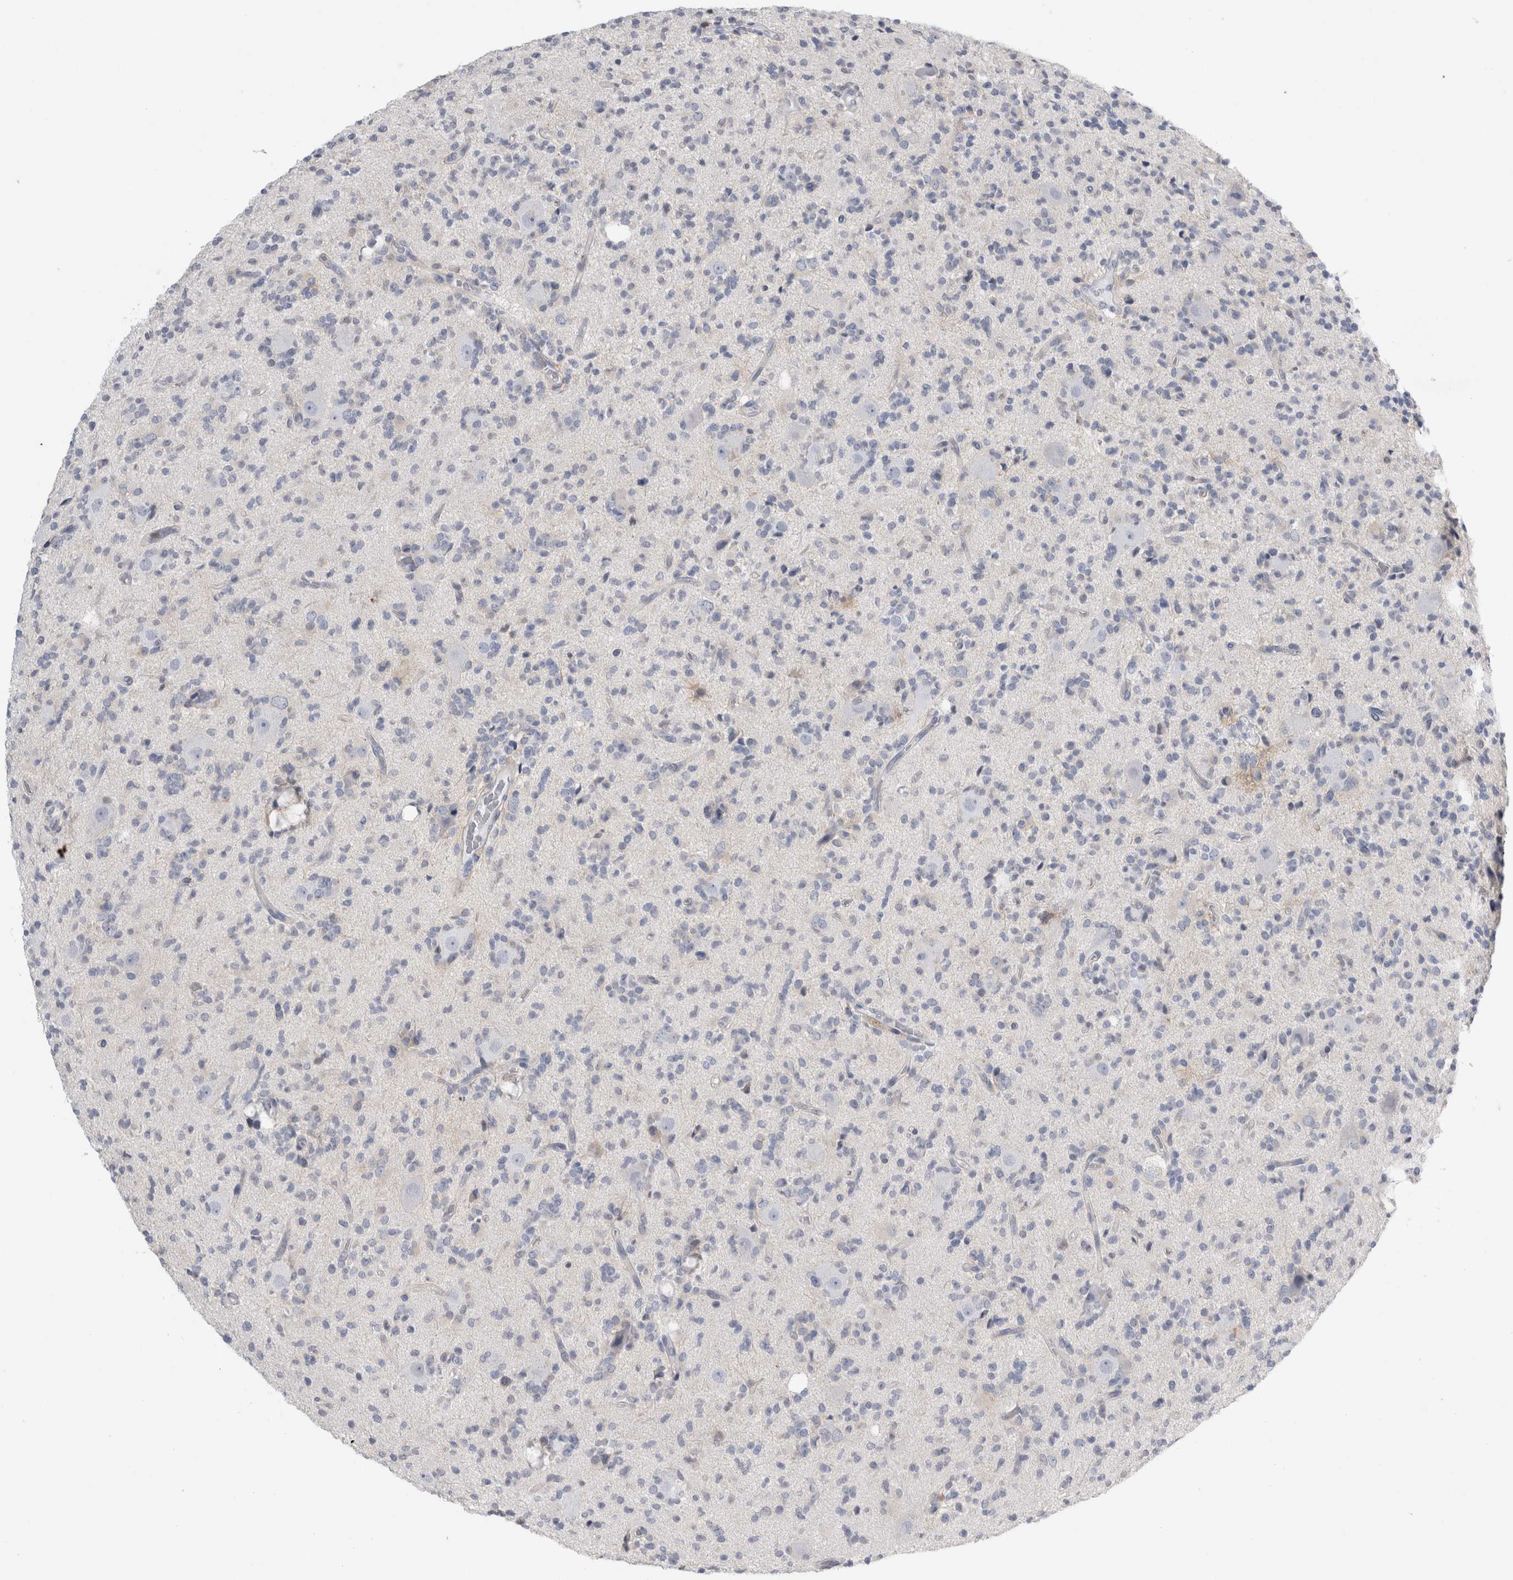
{"staining": {"intensity": "negative", "quantity": "none", "location": "none"}, "tissue": "glioma", "cell_type": "Tumor cells", "image_type": "cancer", "snomed": [{"axis": "morphology", "description": "Glioma, malignant, High grade"}, {"axis": "topography", "description": "Brain"}], "caption": "There is no significant positivity in tumor cells of glioma.", "gene": "ANKFY1", "patient": {"sex": "male", "age": 34}}